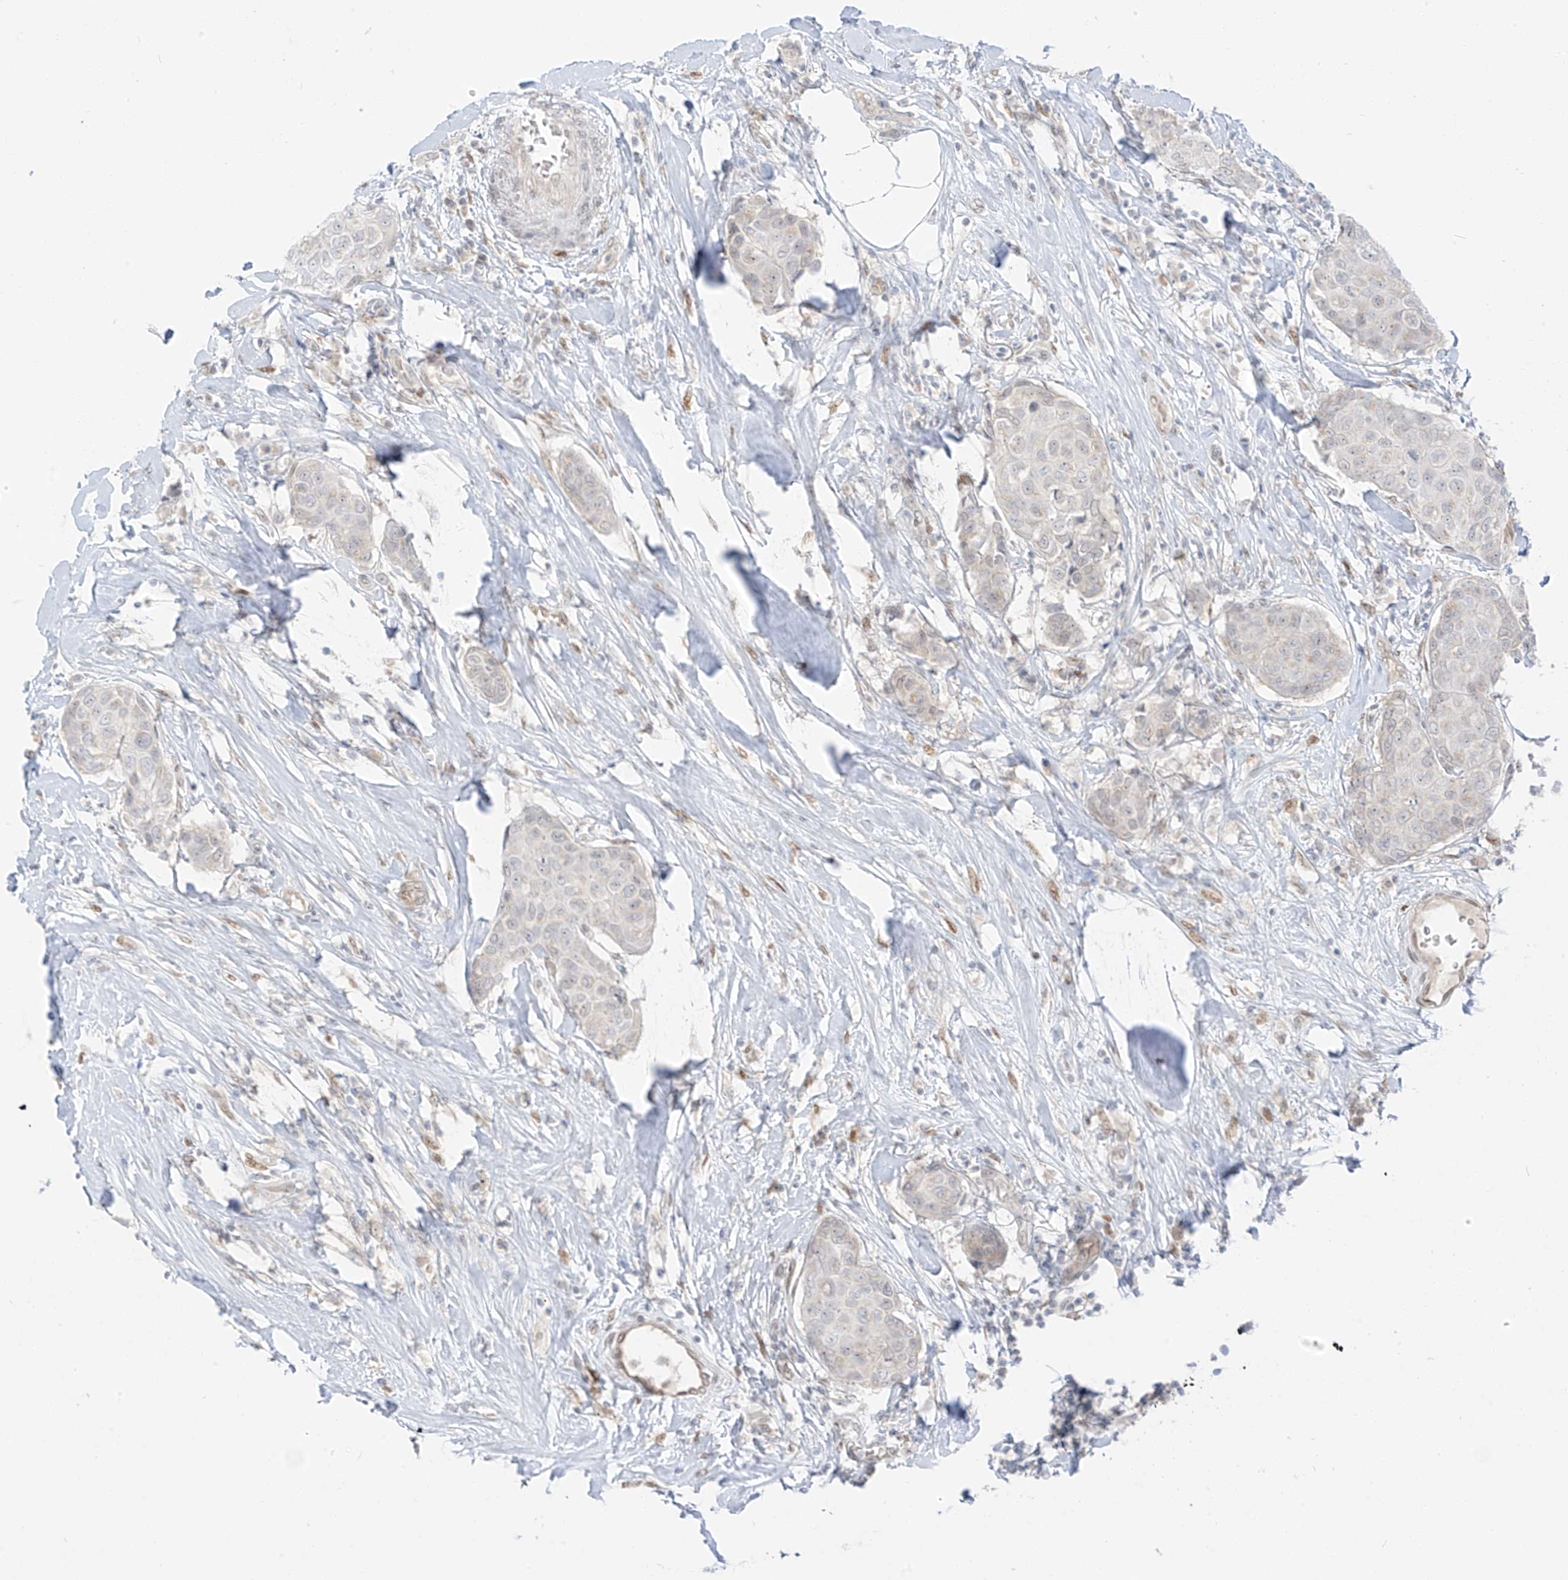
{"staining": {"intensity": "negative", "quantity": "none", "location": "none"}, "tissue": "breast cancer", "cell_type": "Tumor cells", "image_type": "cancer", "snomed": [{"axis": "morphology", "description": "Duct carcinoma"}, {"axis": "topography", "description": "Breast"}], "caption": "High magnification brightfield microscopy of breast cancer (invasive ductal carcinoma) stained with DAB (3,3'-diaminobenzidine) (brown) and counterstained with hematoxylin (blue): tumor cells show no significant expression. Nuclei are stained in blue.", "gene": "ZNF774", "patient": {"sex": "female", "age": 80}}